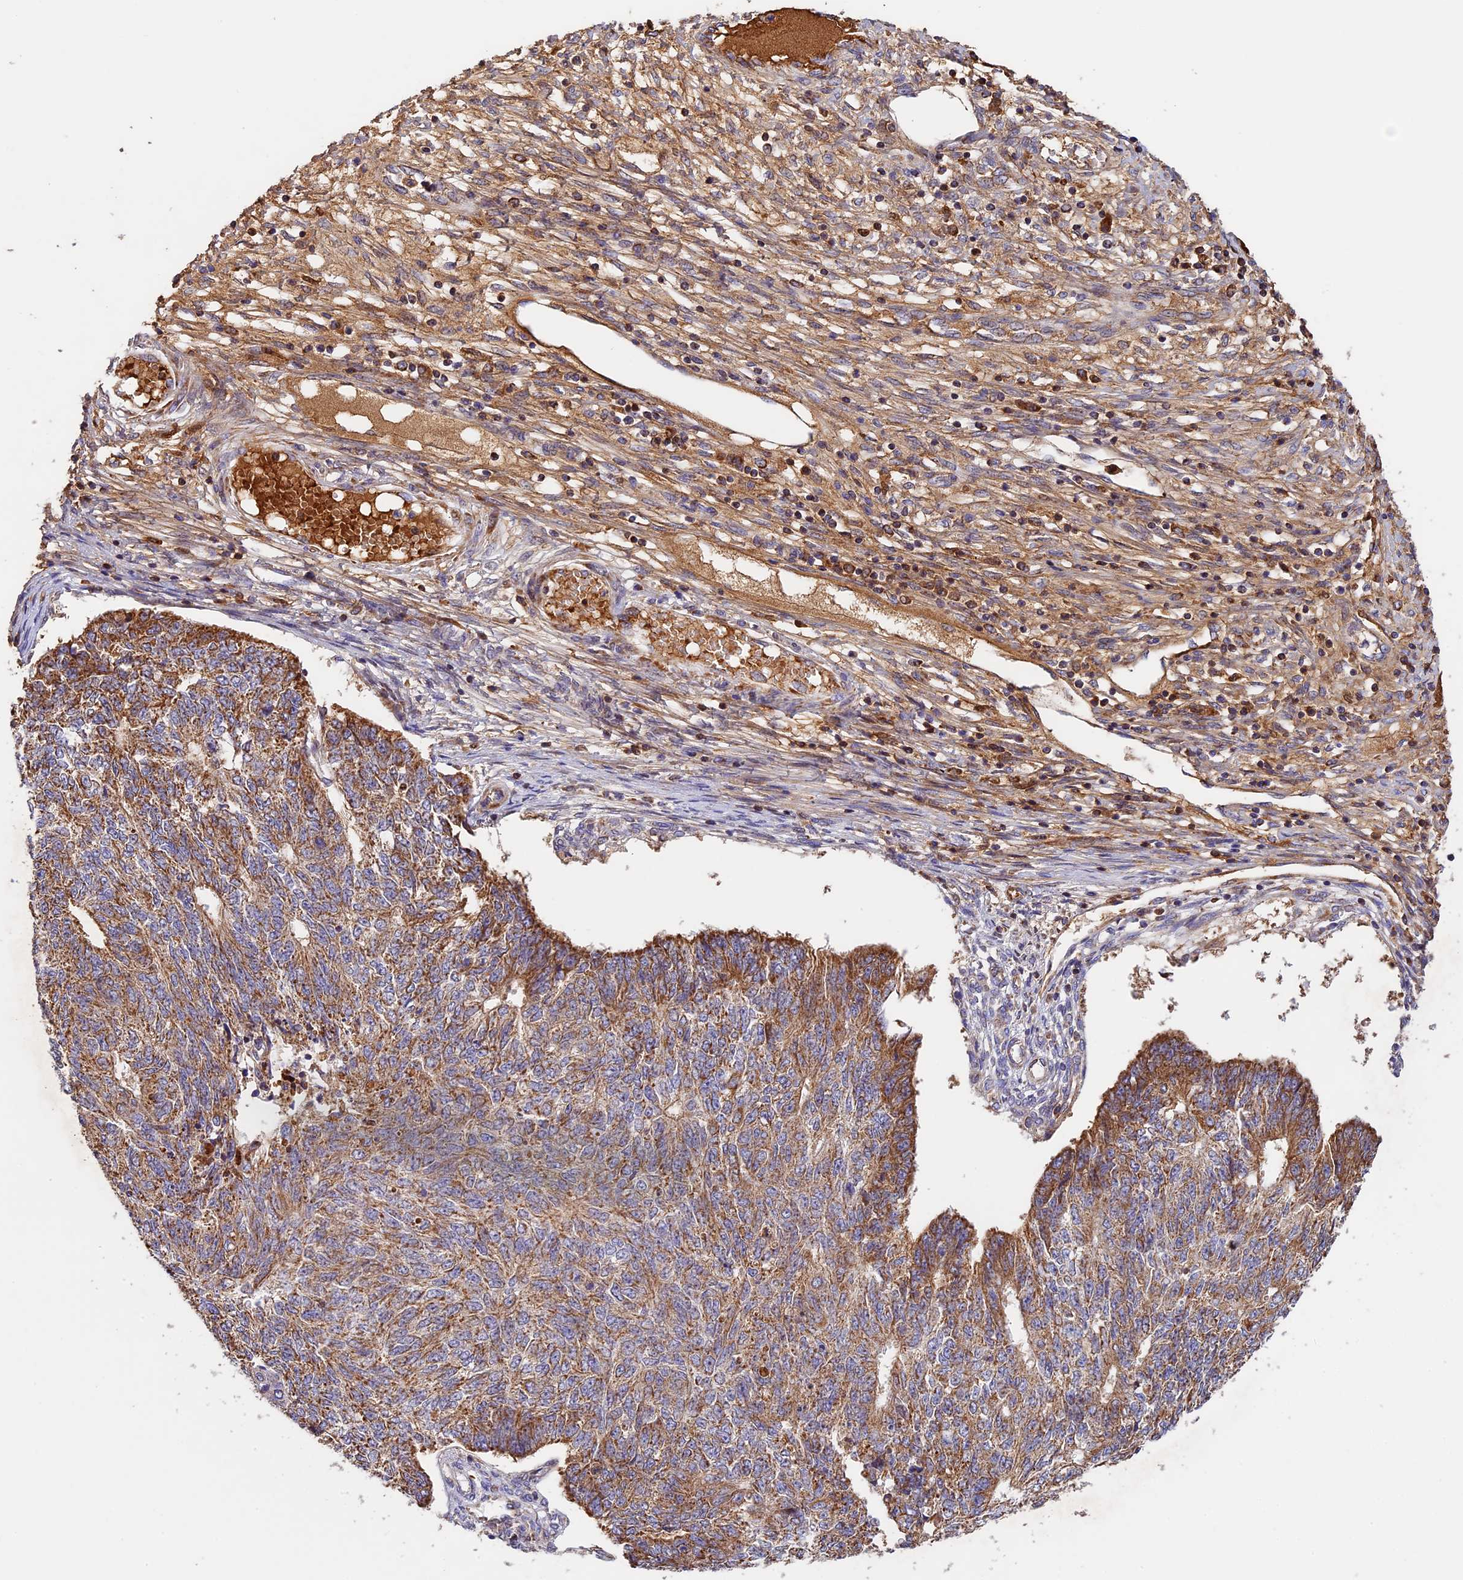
{"staining": {"intensity": "moderate", "quantity": ">75%", "location": "cytoplasmic/membranous"}, "tissue": "endometrial cancer", "cell_type": "Tumor cells", "image_type": "cancer", "snomed": [{"axis": "morphology", "description": "Adenocarcinoma, NOS"}, {"axis": "topography", "description": "Endometrium"}], "caption": "Human endometrial cancer (adenocarcinoma) stained for a protein (brown) exhibits moderate cytoplasmic/membranous positive positivity in approximately >75% of tumor cells.", "gene": "OCEL1", "patient": {"sex": "female", "age": 32}}